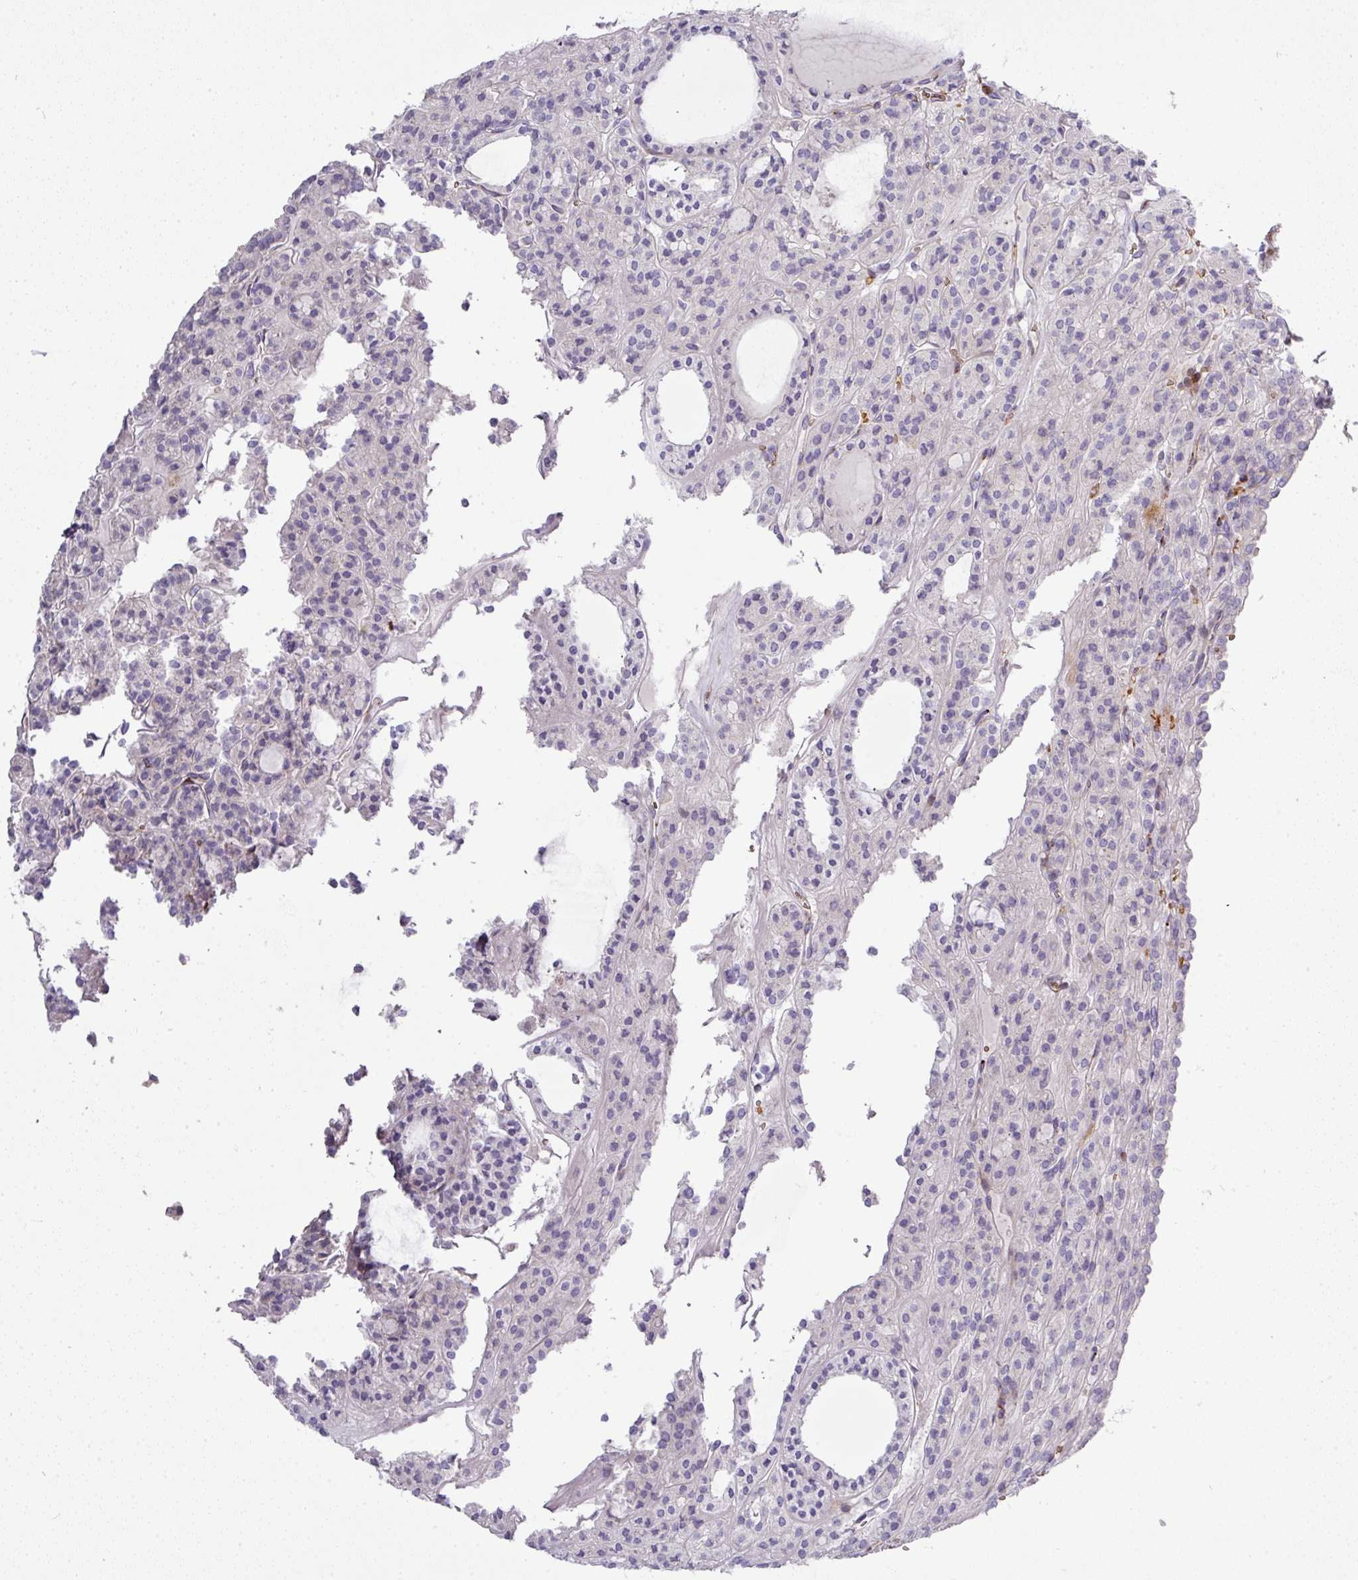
{"staining": {"intensity": "negative", "quantity": "none", "location": "none"}, "tissue": "thyroid cancer", "cell_type": "Tumor cells", "image_type": "cancer", "snomed": [{"axis": "morphology", "description": "Follicular adenoma carcinoma, NOS"}, {"axis": "topography", "description": "Thyroid gland"}], "caption": "High magnification brightfield microscopy of follicular adenoma carcinoma (thyroid) stained with DAB (brown) and counterstained with hematoxylin (blue): tumor cells show no significant staining.", "gene": "ATP6V1F", "patient": {"sex": "female", "age": 63}}